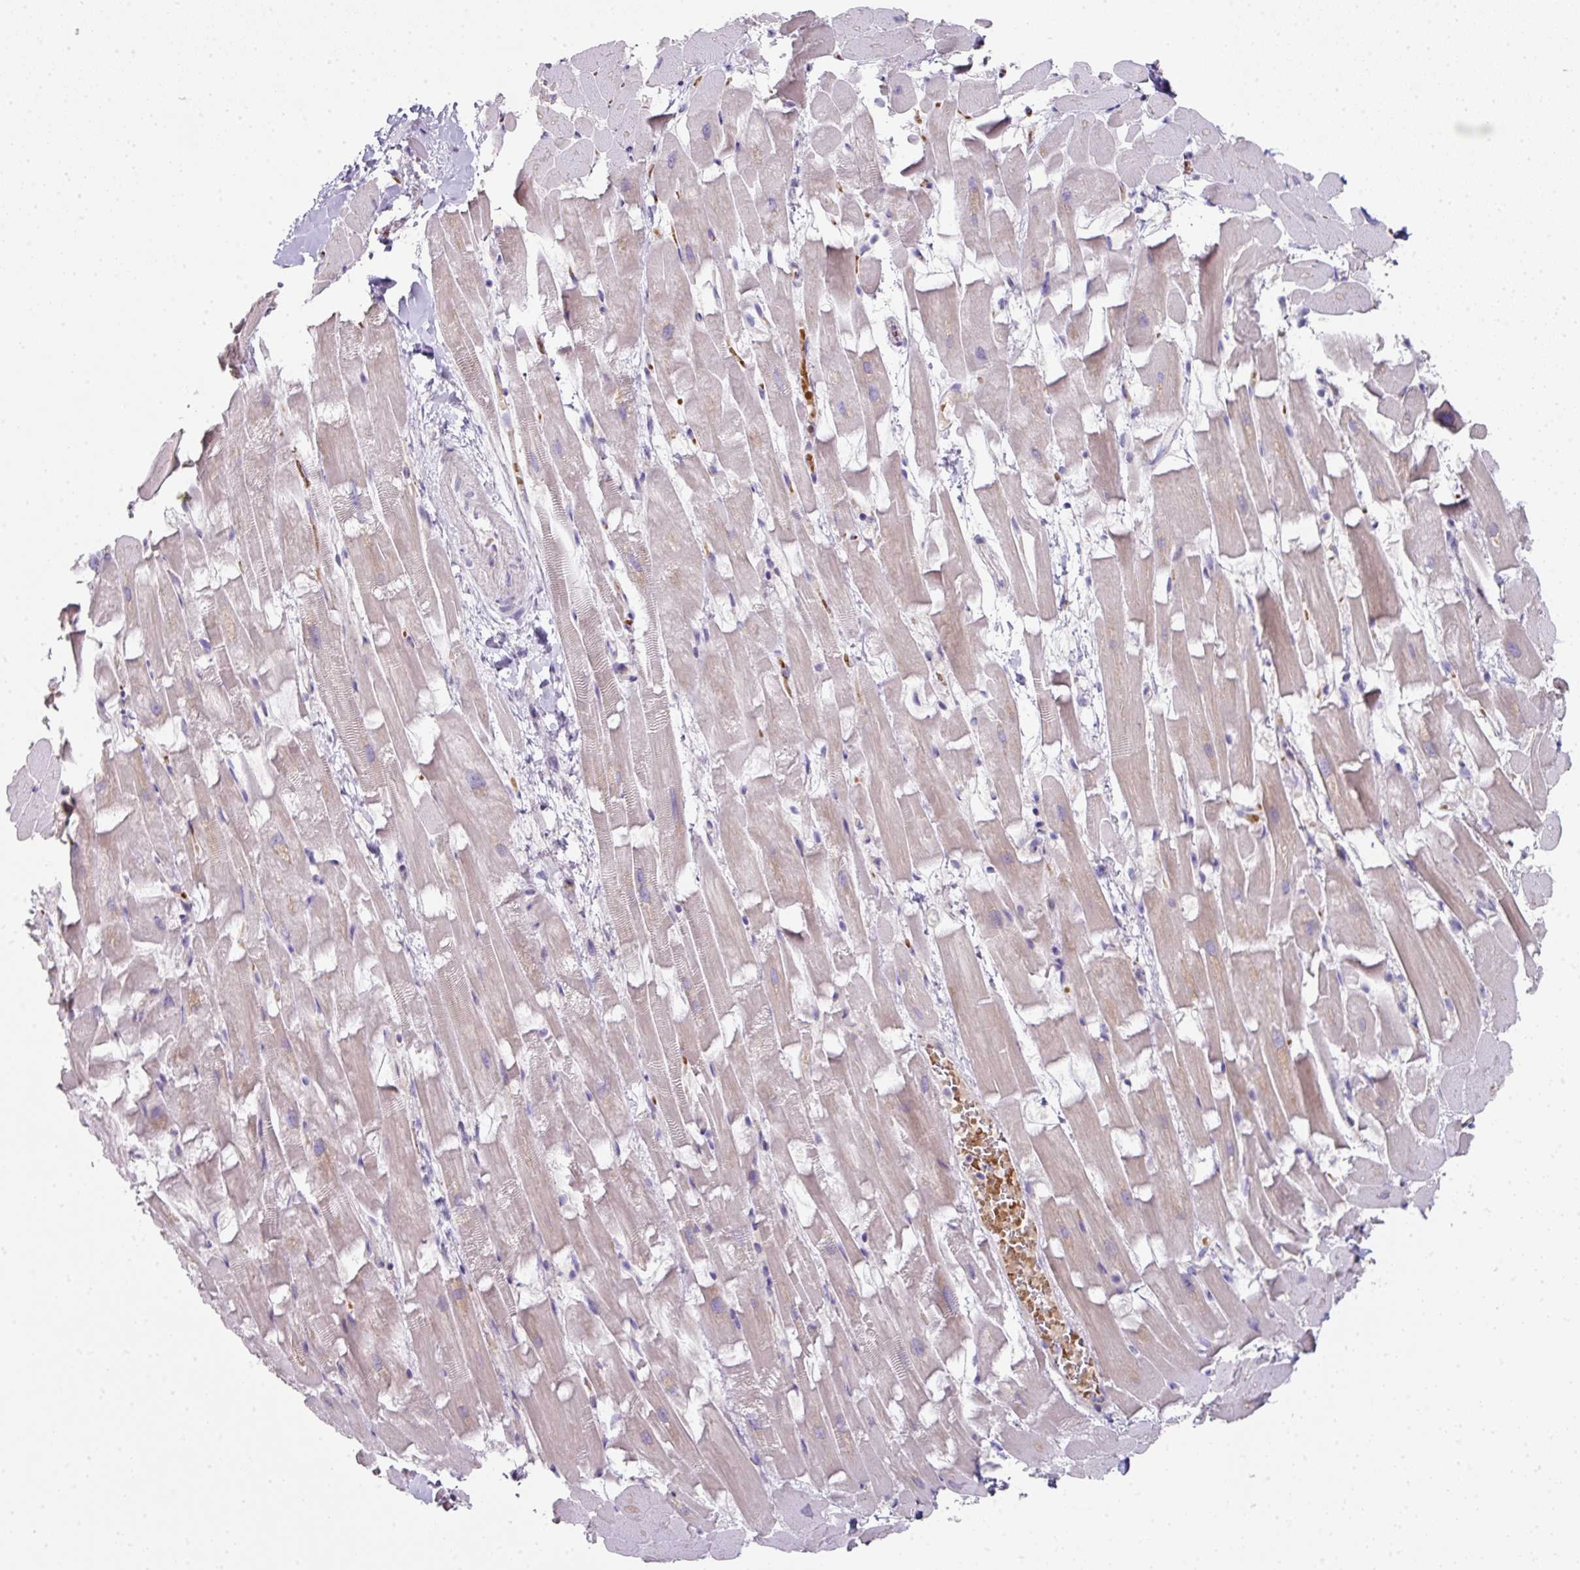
{"staining": {"intensity": "weak", "quantity": "25%-75%", "location": "cytoplasmic/membranous"}, "tissue": "heart muscle", "cell_type": "Cardiomyocytes", "image_type": "normal", "snomed": [{"axis": "morphology", "description": "Normal tissue, NOS"}, {"axis": "topography", "description": "Heart"}], "caption": "Protein staining of normal heart muscle exhibits weak cytoplasmic/membranous staining in about 25%-75% of cardiomyocytes. The protein is stained brown, and the nuclei are stained in blue (DAB IHC with brightfield microscopy, high magnification).", "gene": "ANKRD18A", "patient": {"sex": "male", "age": 37}}